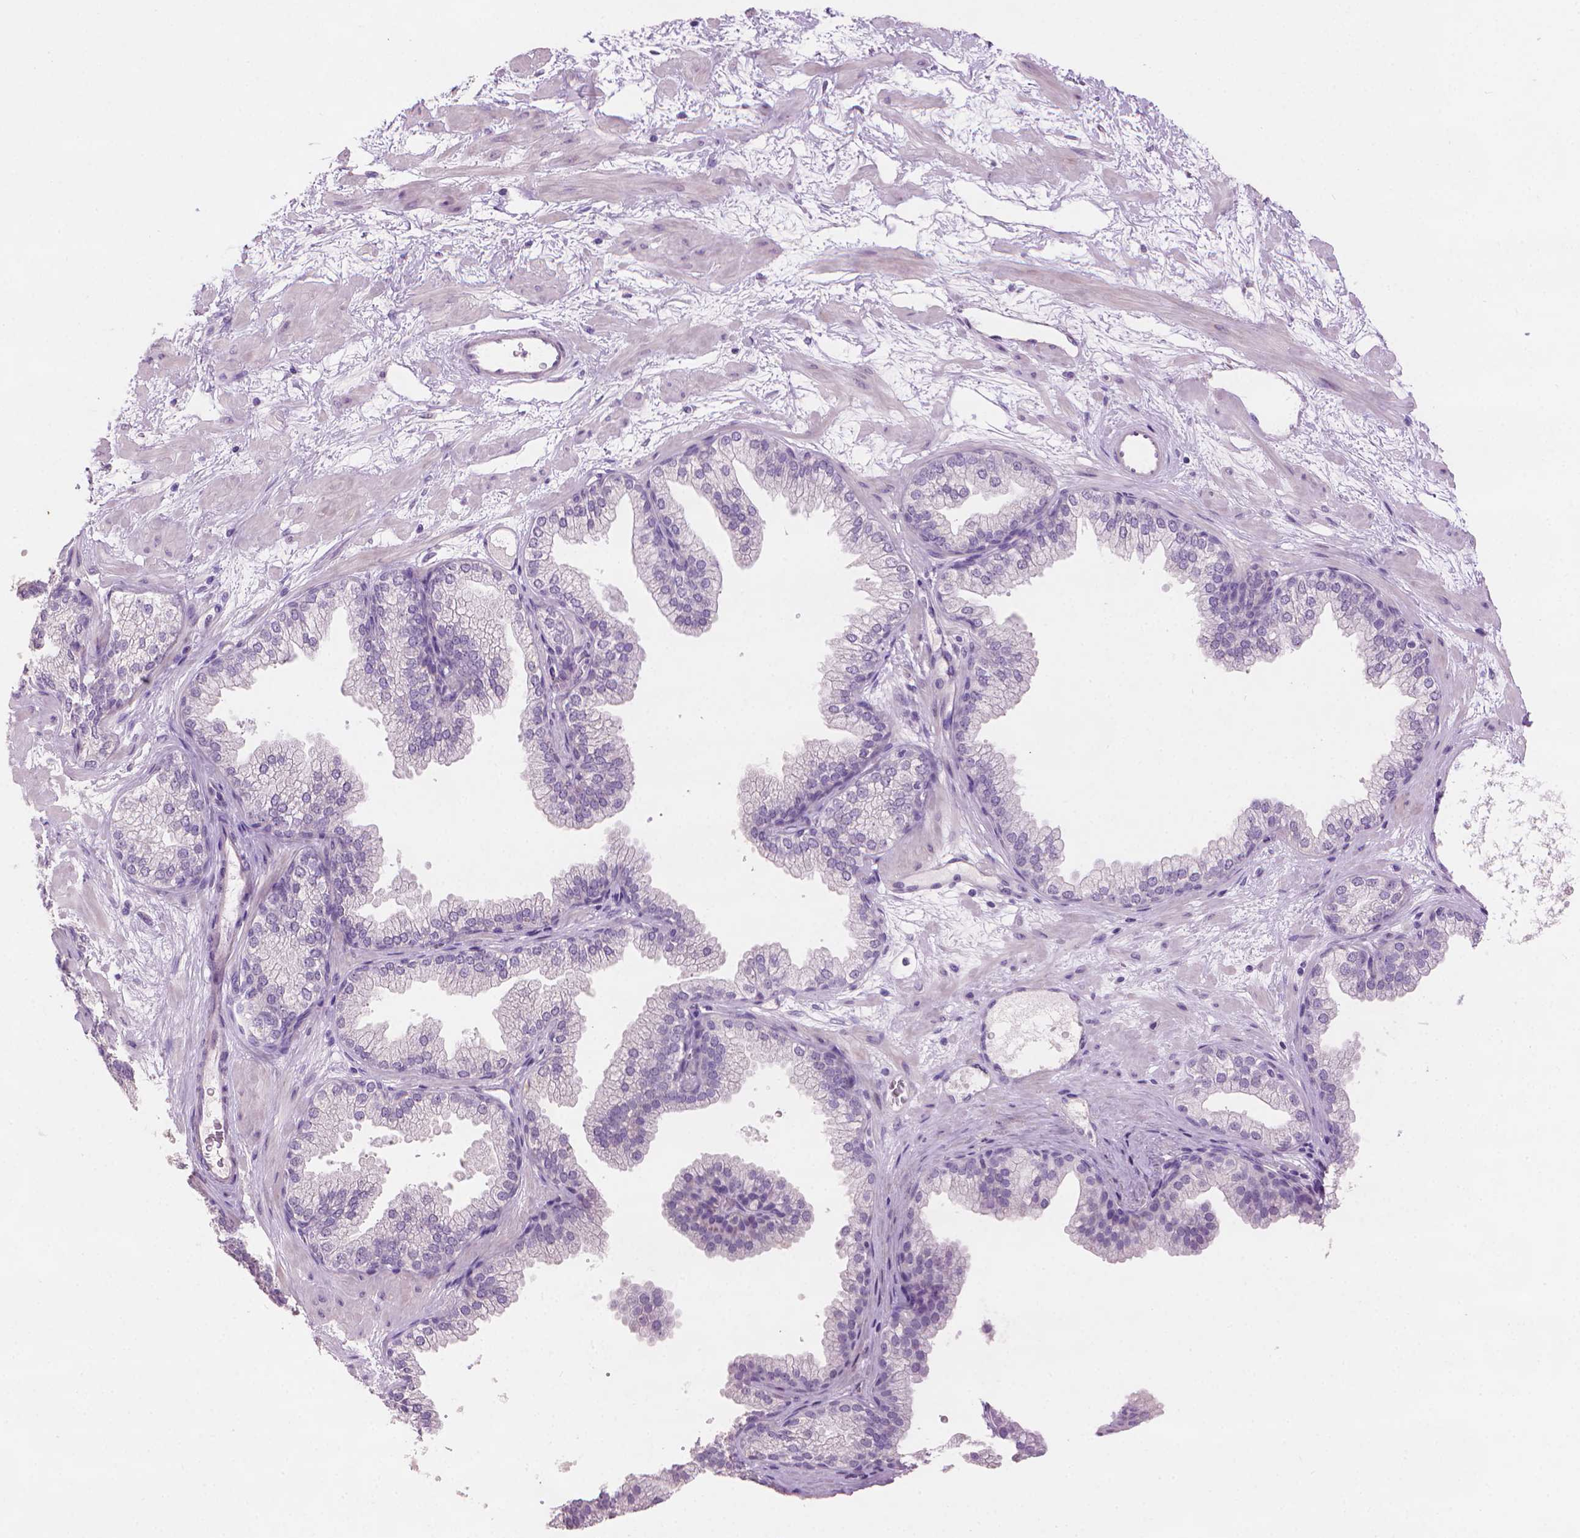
{"staining": {"intensity": "negative", "quantity": "none", "location": "none"}, "tissue": "prostate", "cell_type": "Glandular cells", "image_type": "normal", "snomed": [{"axis": "morphology", "description": "Normal tissue, NOS"}, {"axis": "topography", "description": "Prostate"}], "caption": "A photomicrograph of prostate stained for a protein exhibits no brown staining in glandular cells.", "gene": "MLANA", "patient": {"sex": "male", "age": 37}}